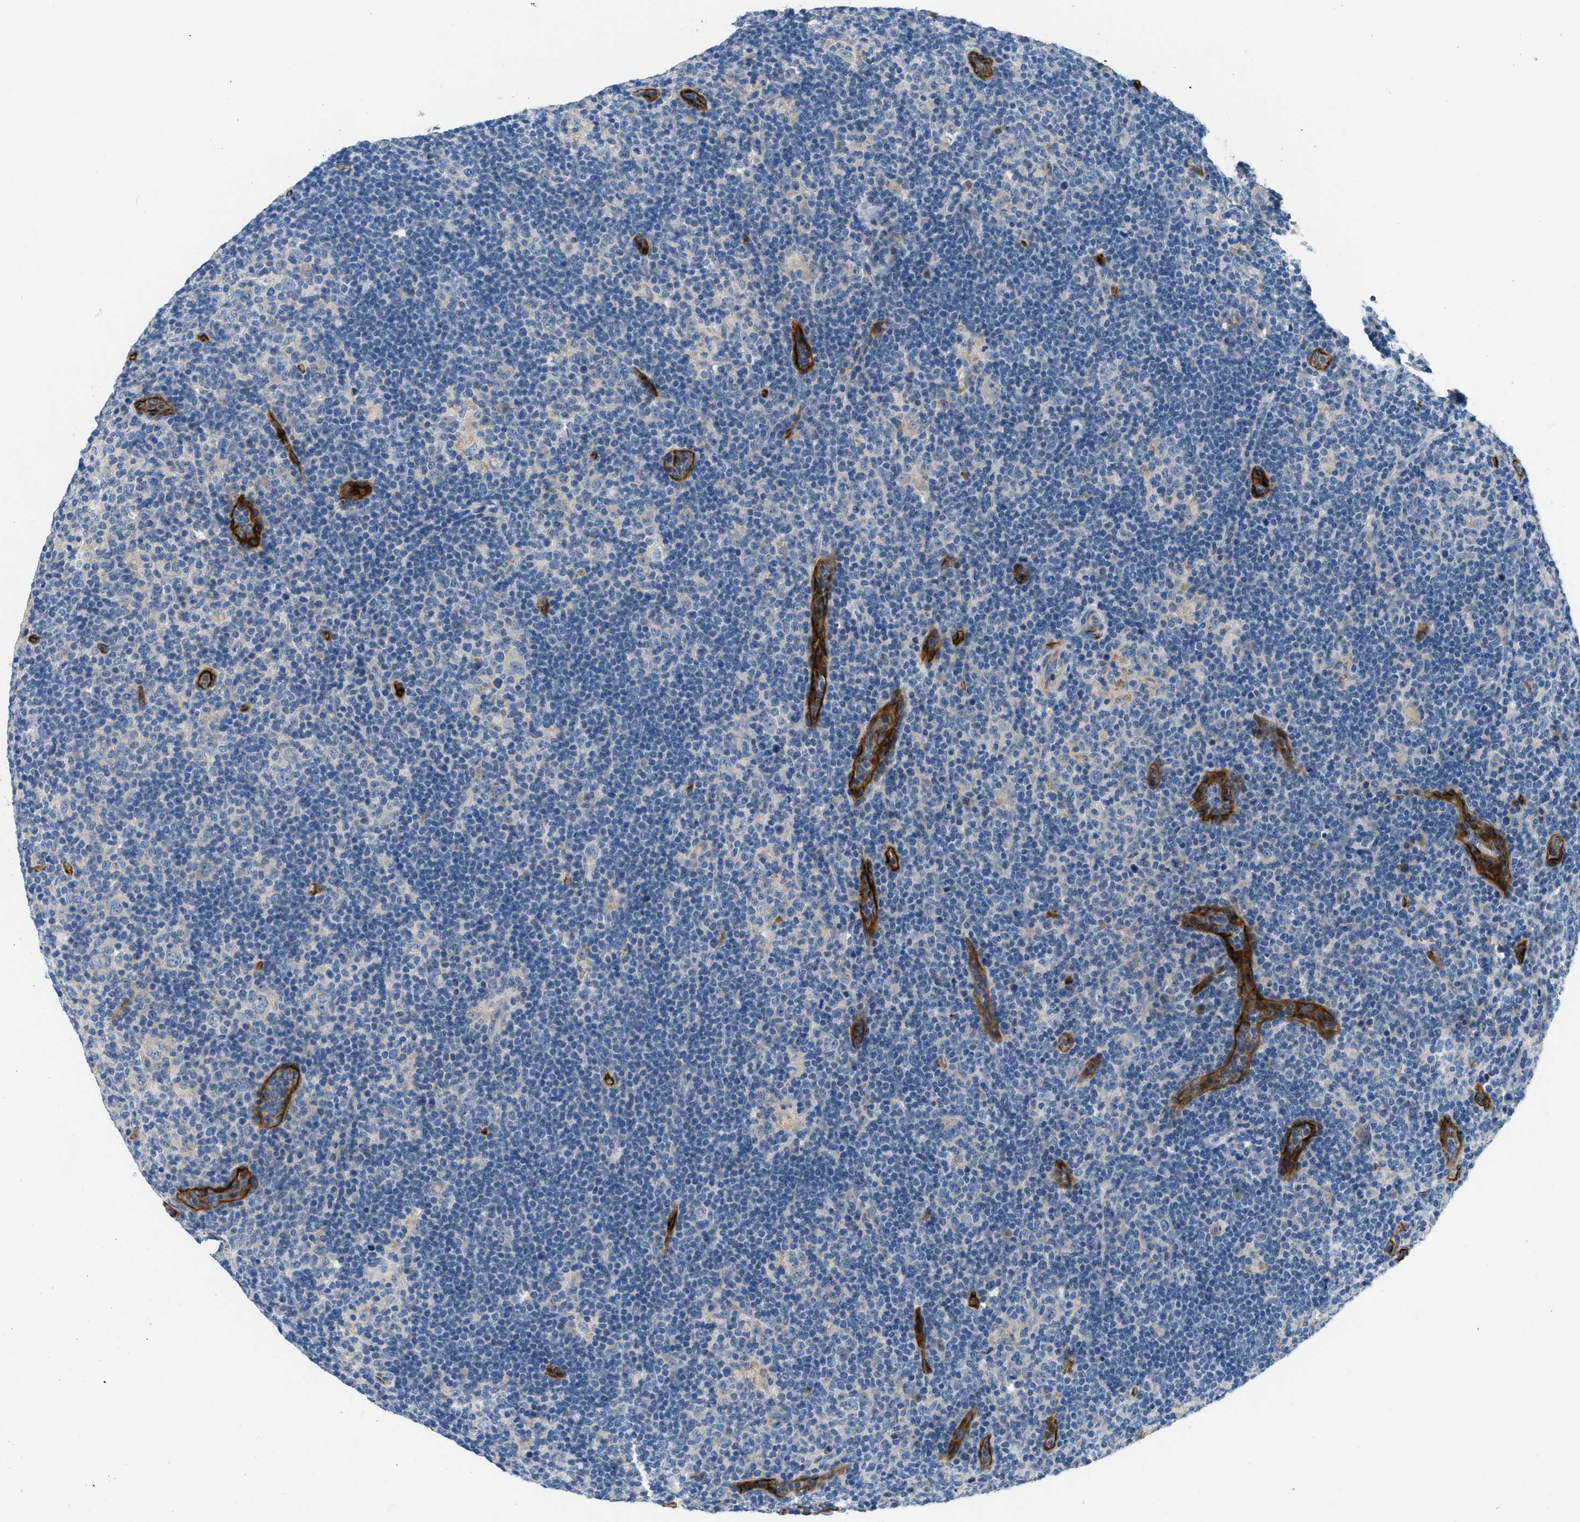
{"staining": {"intensity": "negative", "quantity": "none", "location": "none"}, "tissue": "lymphoma", "cell_type": "Tumor cells", "image_type": "cancer", "snomed": [{"axis": "morphology", "description": "Hodgkin's disease, NOS"}, {"axis": "topography", "description": "Lymph node"}], "caption": "Image shows no significant protein staining in tumor cells of Hodgkin's disease.", "gene": "COL15A1", "patient": {"sex": "female", "age": 57}}